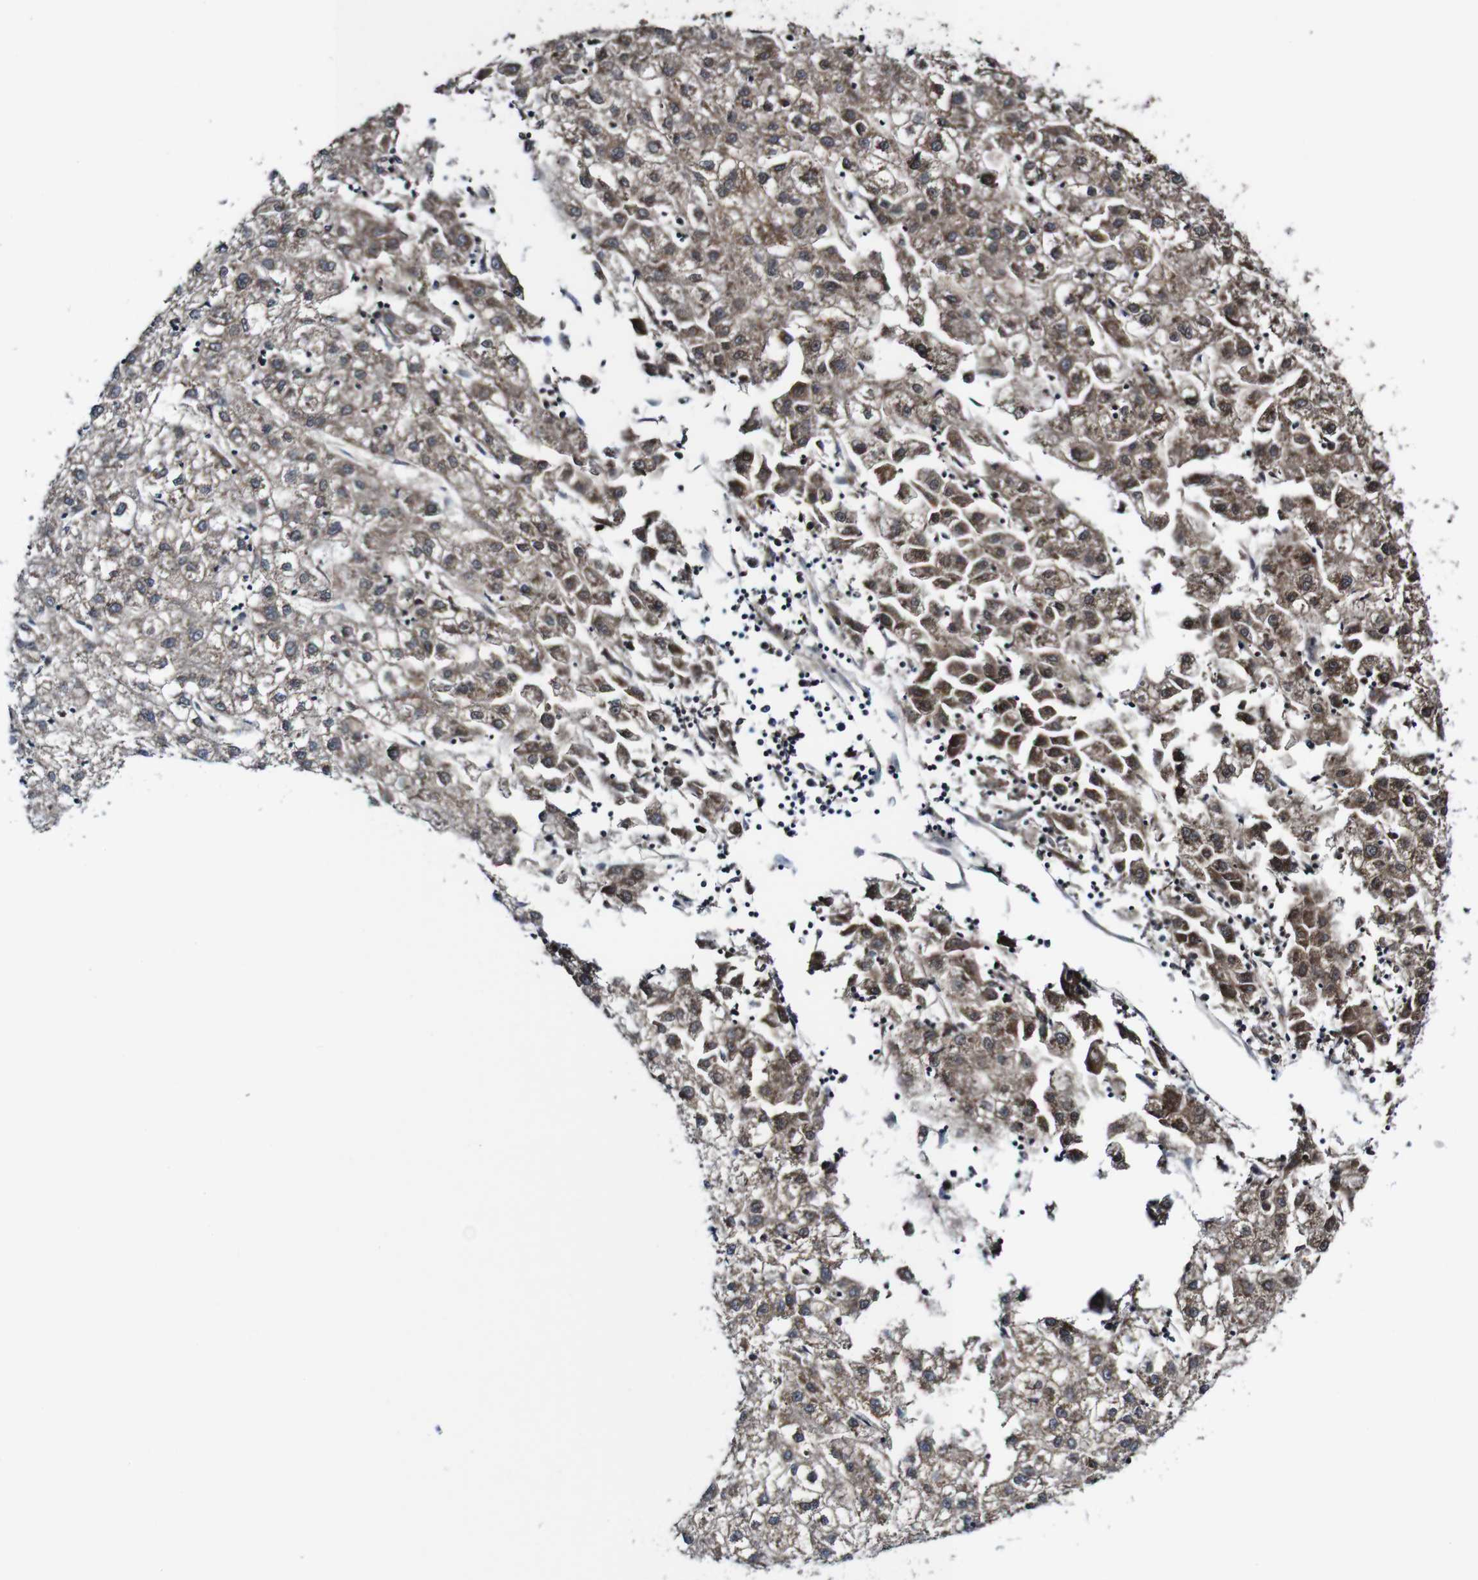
{"staining": {"intensity": "weak", "quantity": ">75%", "location": "cytoplasmic/membranous"}, "tissue": "liver cancer", "cell_type": "Tumor cells", "image_type": "cancer", "snomed": [{"axis": "morphology", "description": "Carcinoma, Hepatocellular, NOS"}, {"axis": "topography", "description": "Liver"}], "caption": "The micrograph exhibits staining of liver hepatocellular carcinoma, revealing weak cytoplasmic/membranous protein positivity (brown color) within tumor cells.", "gene": "JAK2", "patient": {"sex": "male", "age": 72}}